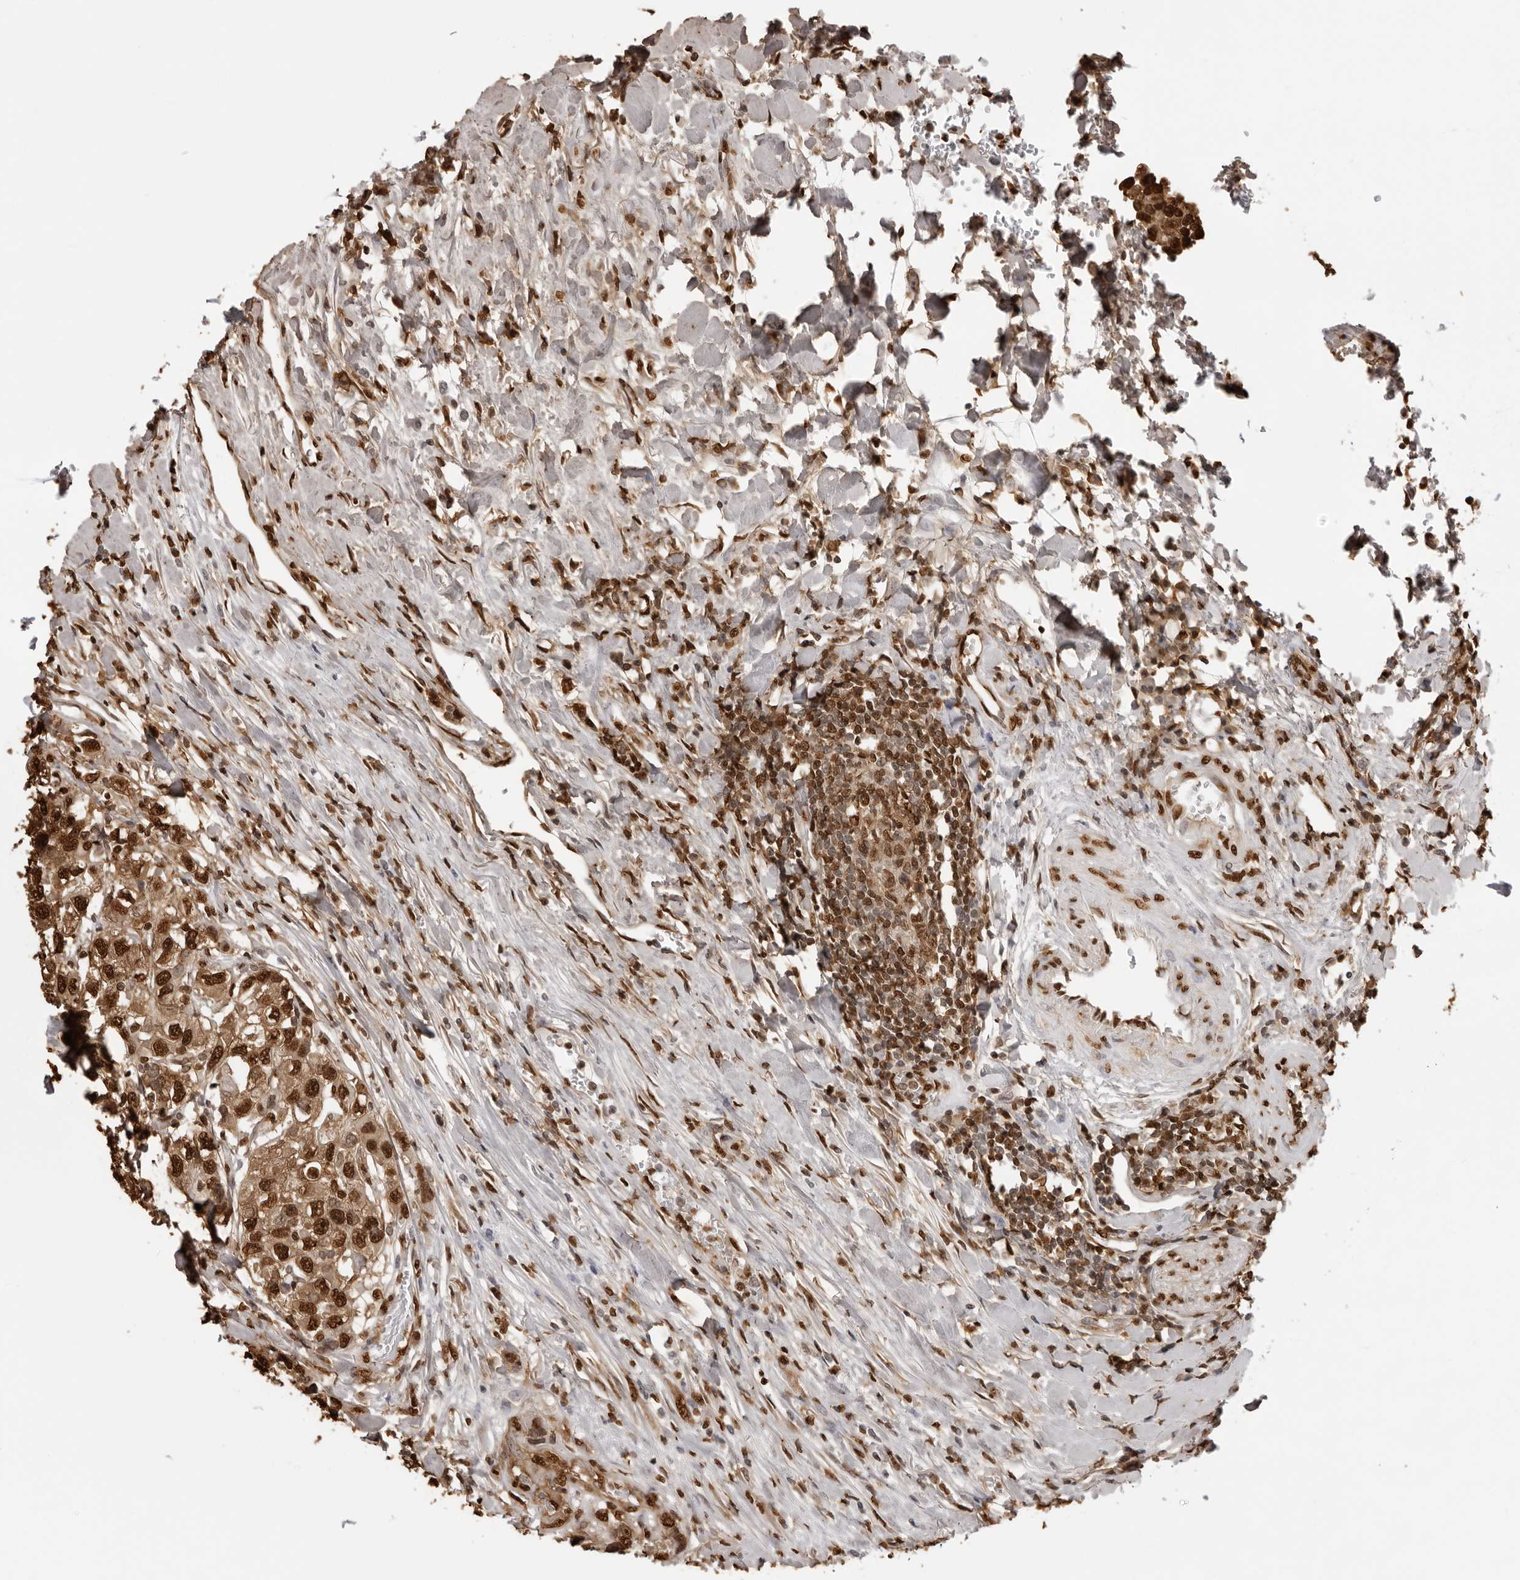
{"staining": {"intensity": "strong", "quantity": ">75%", "location": "nuclear"}, "tissue": "urothelial cancer", "cell_type": "Tumor cells", "image_type": "cancer", "snomed": [{"axis": "morphology", "description": "Urothelial carcinoma, High grade"}, {"axis": "topography", "description": "Urinary bladder"}], "caption": "This is a histology image of immunohistochemistry (IHC) staining of high-grade urothelial carcinoma, which shows strong expression in the nuclear of tumor cells.", "gene": "ZFP91", "patient": {"sex": "female", "age": 80}}